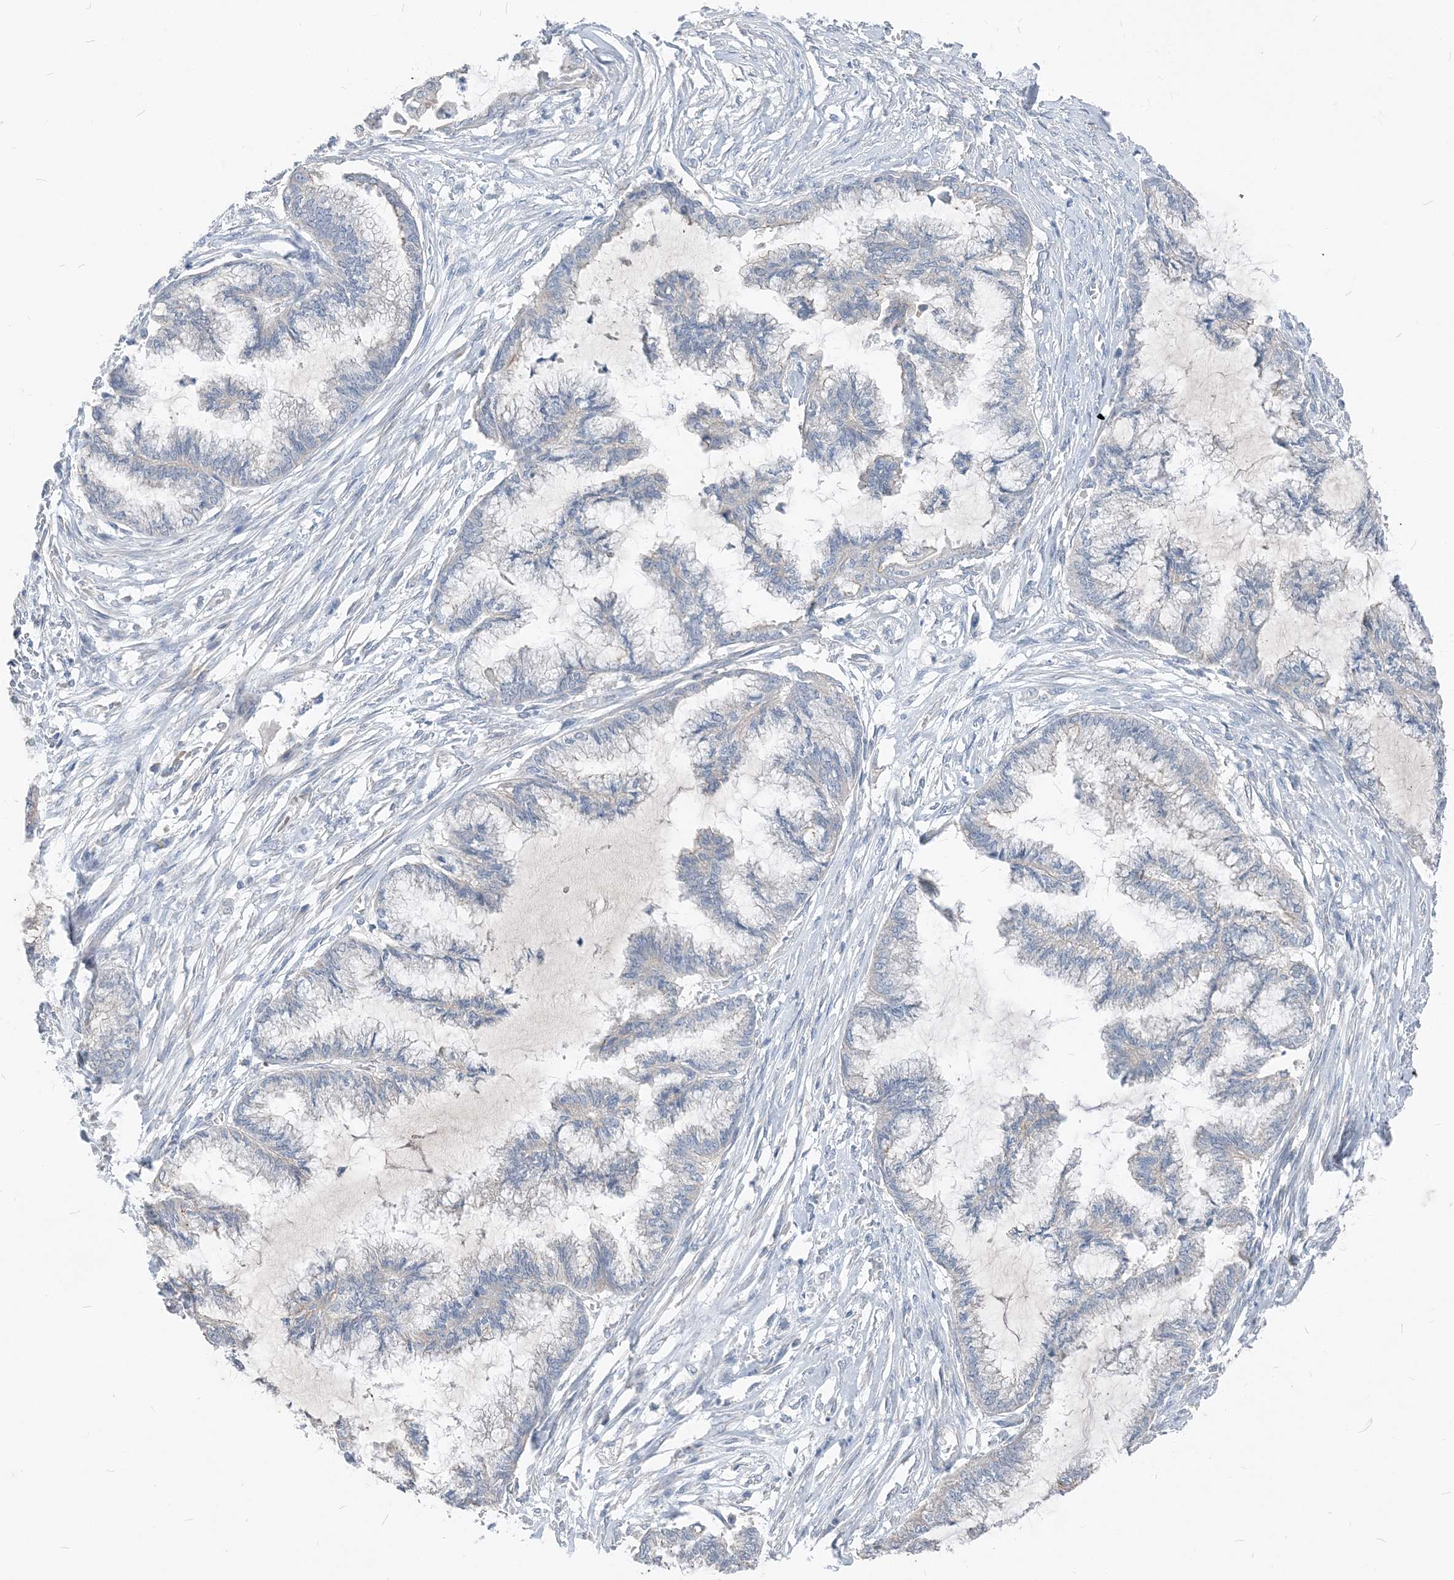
{"staining": {"intensity": "negative", "quantity": "none", "location": "none"}, "tissue": "endometrial cancer", "cell_type": "Tumor cells", "image_type": "cancer", "snomed": [{"axis": "morphology", "description": "Adenocarcinoma, NOS"}, {"axis": "topography", "description": "Endometrium"}], "caption": "Tumor cells show no significant expression in endometrial cancer.", "gene": "NCOA7", "patient": {"sex": "female", "age": 86}}